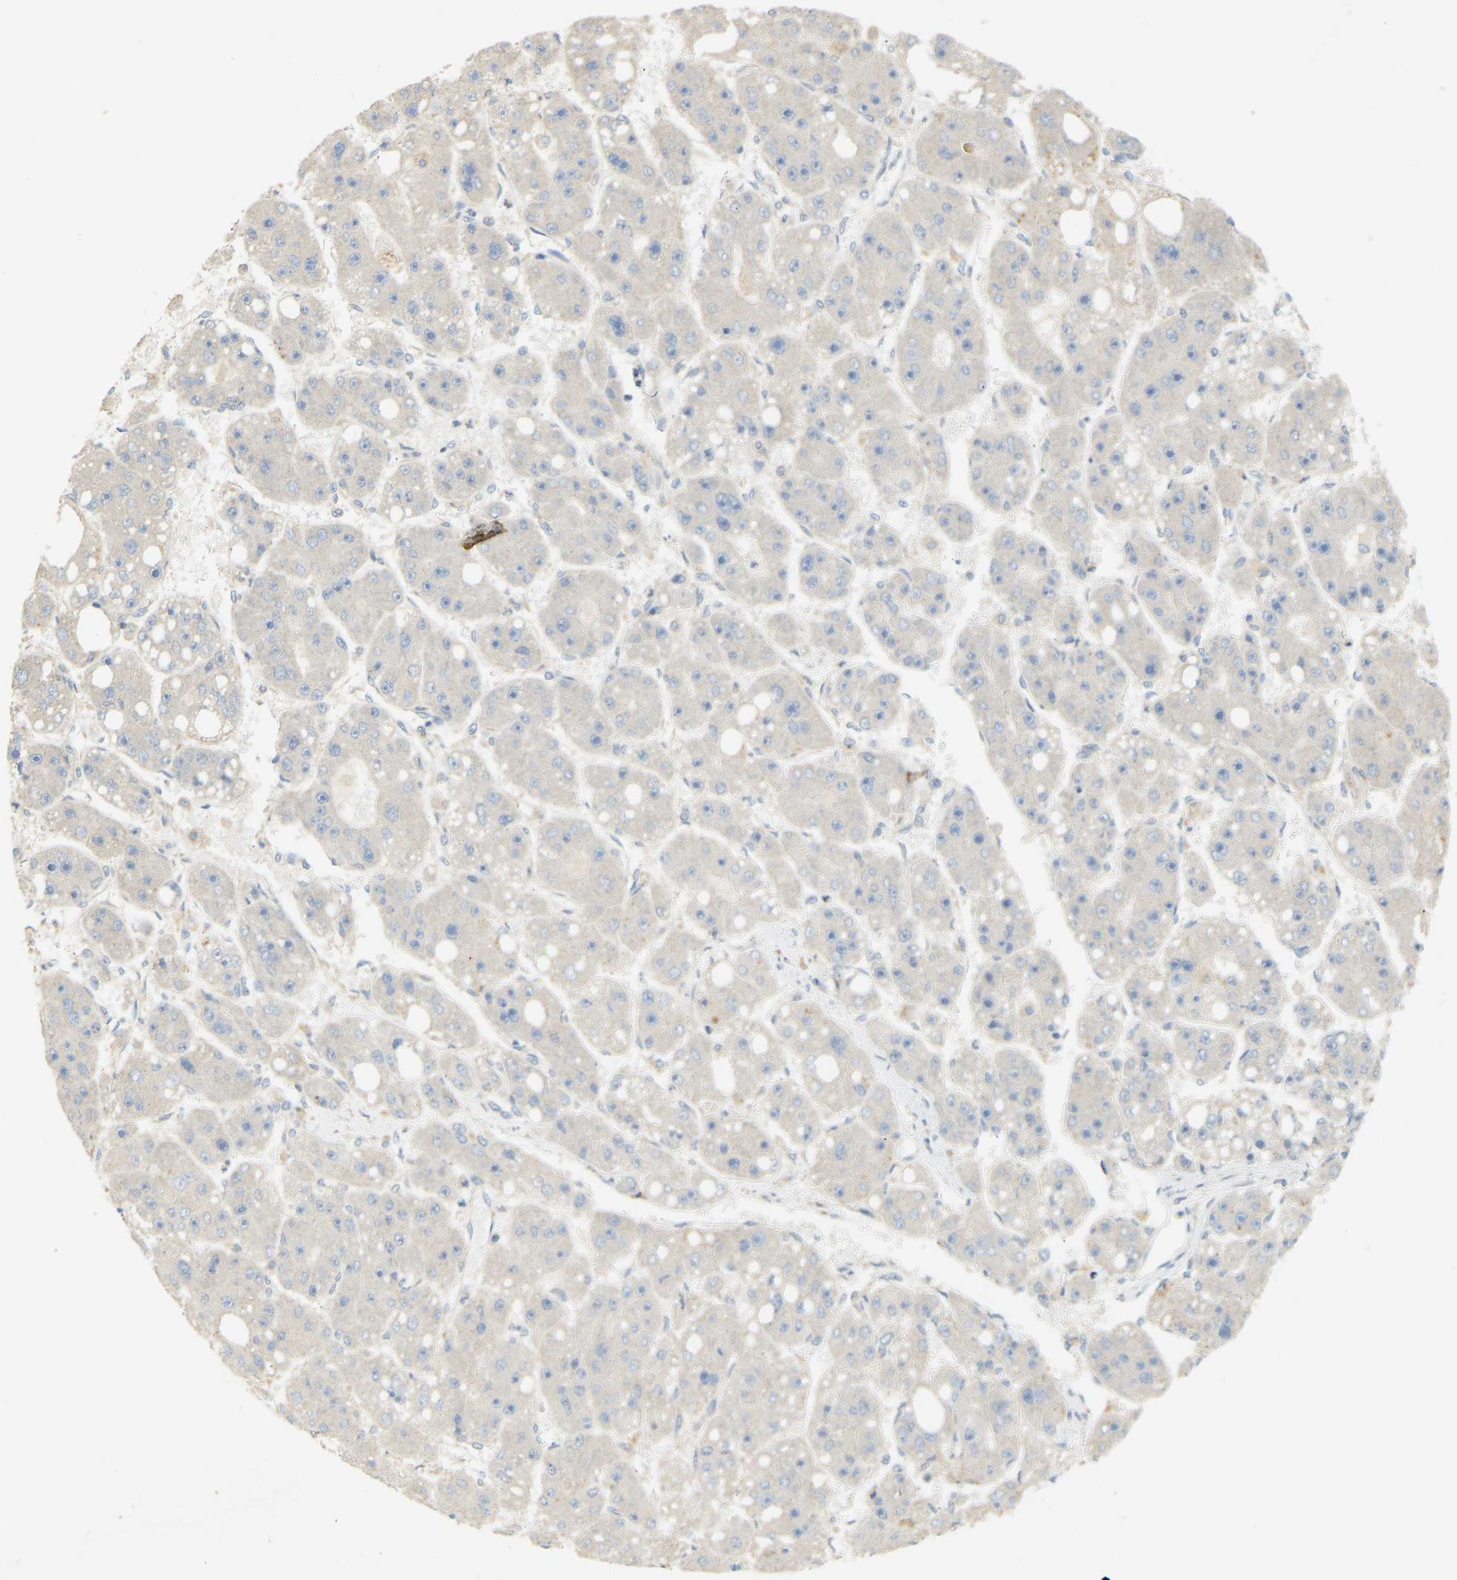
{"staining": {"intensity": "negative", "quantity": "none", "location": "none"}, "tissue": "liver cancer", "cell_type": "Tumor cells", "image_type": "cancer", "snomed": [{"axis": "morphology", "description": "Carcinoma, Hepatocellular, NOS"}, {"axis": "topography", "description": "Liver"}], "caption": "Tumor cells show no significant protein positivity in liver cancer. (DAB (3,3'-diaminobenzidine) immunohistochemistry (IHC) with hematoxylin counter stain).", "gene": "PTPN4", "patient": {"sex": "female", "age": 61}}